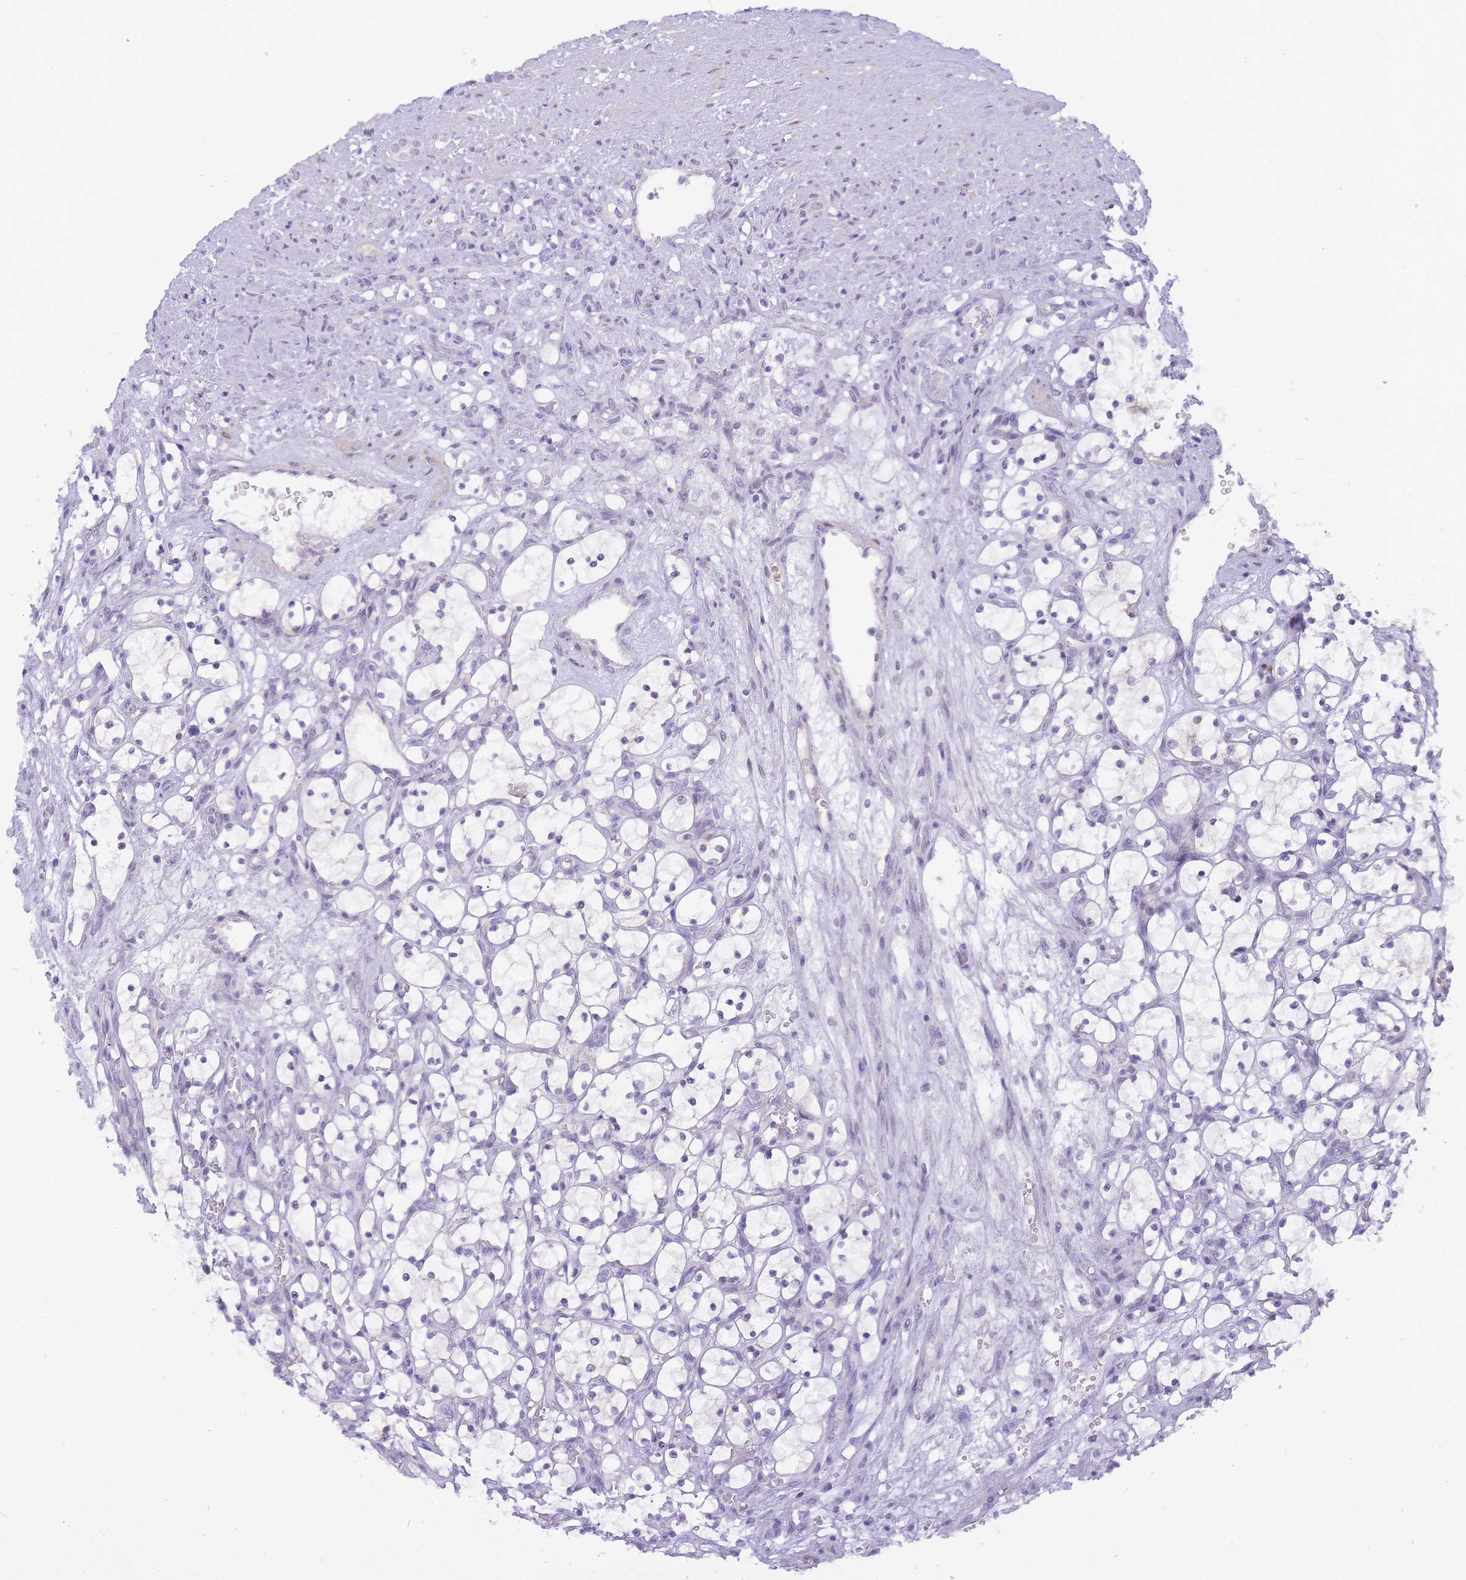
{"staining": {"intensity": "negative", "quantity": "none", "location": "none"}, "tissue": "renal cancer", "cell_type": "Tumor cells", "image_type": "cancer", "snomed": [{"axis": "morphology", "description": "Adenocarcinoma, NOS"}, {"axis": "topography", "description": "Kidney"}], "caption": "This is an immunohistochemistry (IHC) histopathology image of human renal cancer (adenocarcinoma). There is no expression in tumor cells.", "gene": "RRAD", "patient": {"sex": "female", "age": 69}}